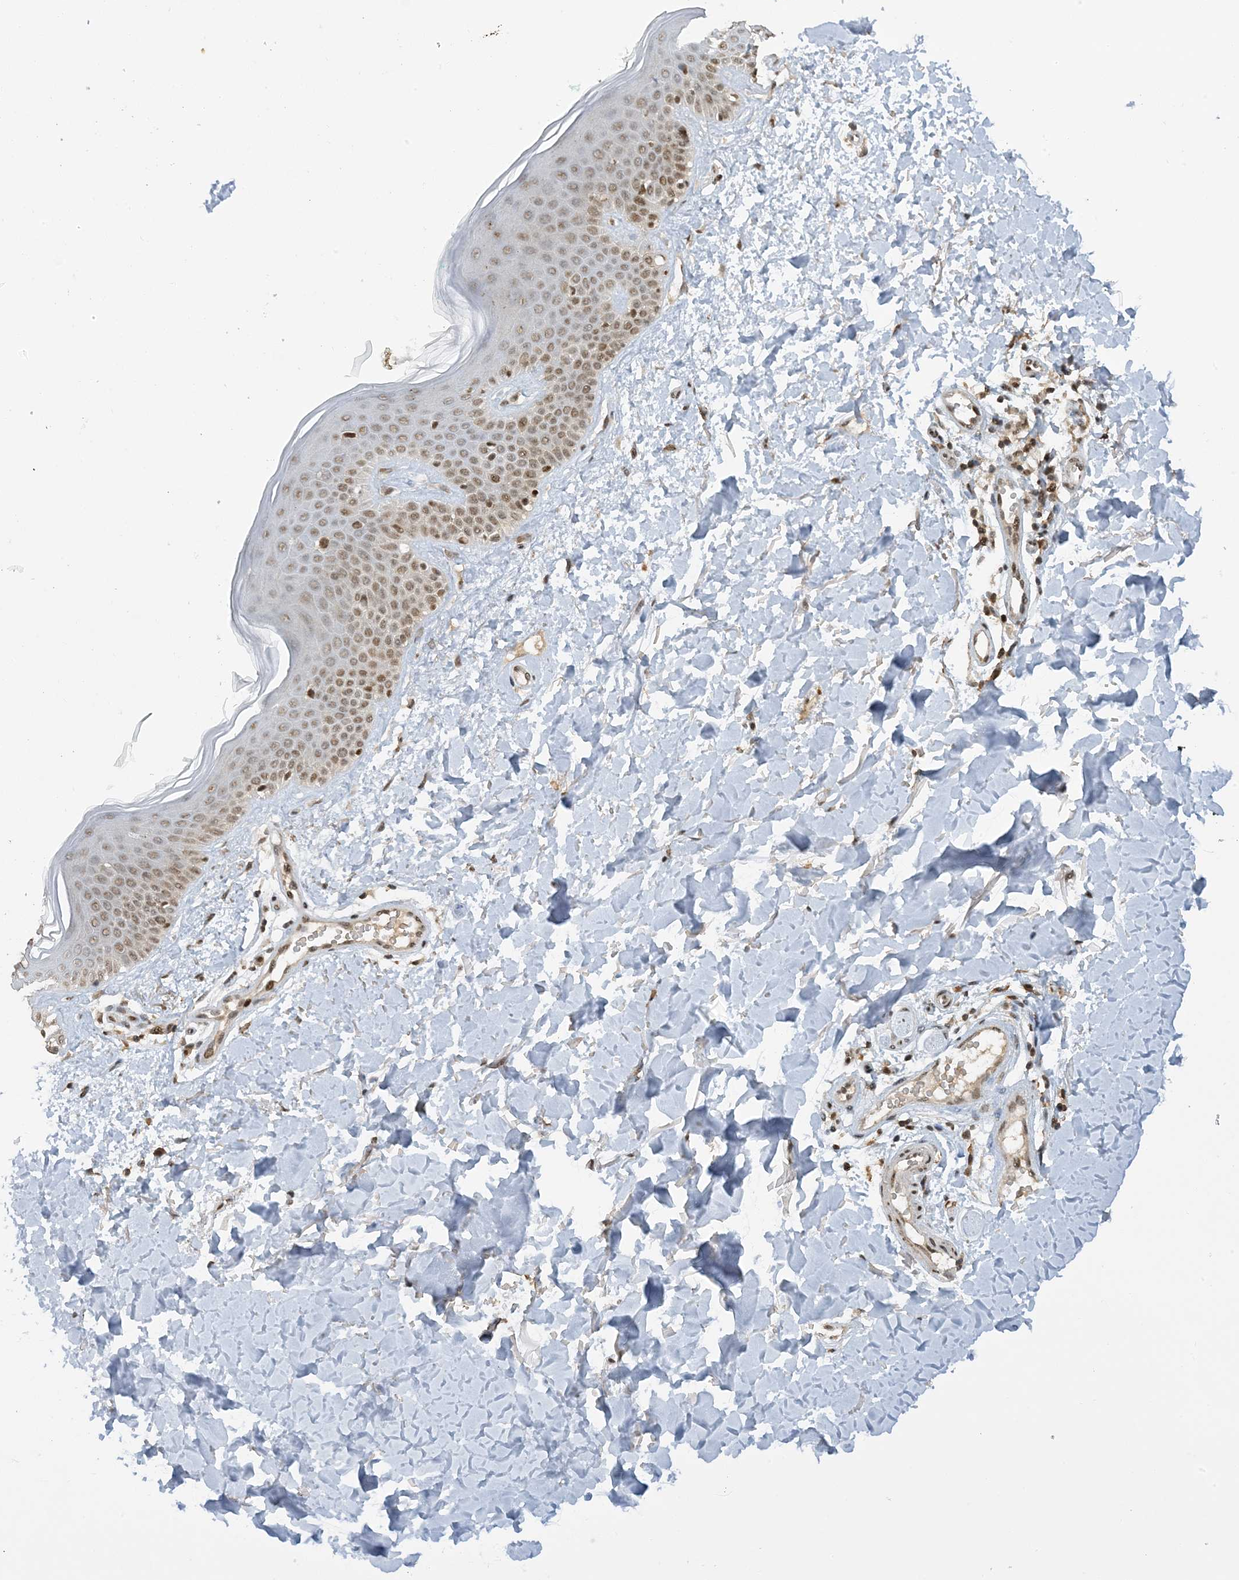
{"staining": {"intensity": "weak", "quantity": ">75%", "location": "cytoplasmic/membranous,nuclear"}, "tissue": "skin", "cell_type": "Fibroblasts", "image_type": "normal", "snomed": [{"axis": "morphology", "description": "Normal tissue, NOS"}, {"axis": "topography", "description": "Skin"}], "caption": "An immunohistochemistry (IHC) micrograph of normal tissue is shown. Protein staining in brown shows weak cytoplasmic/membranous,nuclear positivity in skin within fibroblasts. The protein of interest is shown in brown color, while the nuclei are stained blue.", "gene": "ACYP2", "patient": {"sex": "male", "age": 37}}